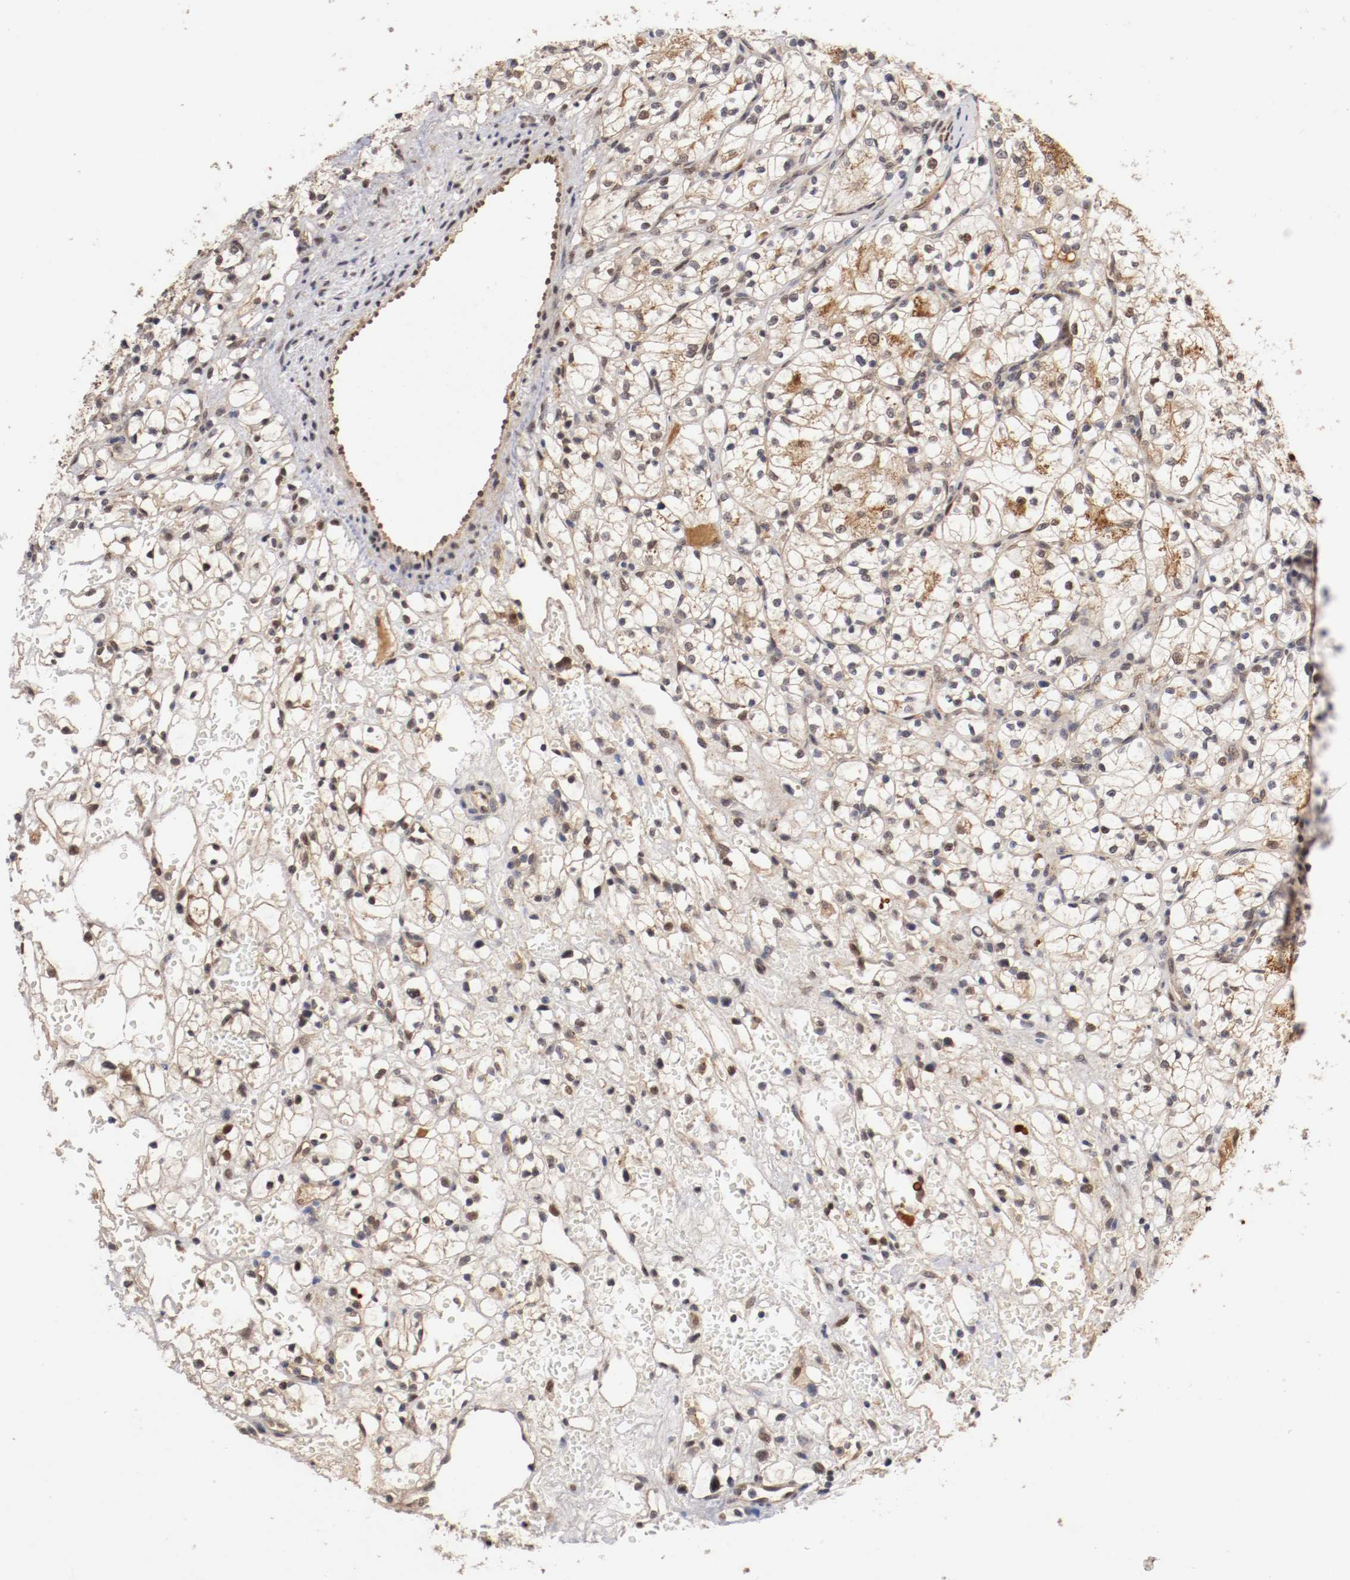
{"staining": {"intensity": "weak", "quantity": ">75%", "location": "cytoplasmic/membranous,nuclear"}, "tissue": "renal cancer", "cell_type": "Tumor cells", "image_type": "cancer", "snomed": [{"axis": "morphology", "description": "Adenocarcinoma, NOS"}, {"axis": "topography", "description": "Kidney"}], "caption": "Human adenocarcinoma (renal) stained for a protein (brown) reveals weak cytoplasmic/membranous and nuclear positive expression in about >75% of tumor cells.", "gene": "DNMT3B", "patient": {"sex": "female", "age": 60}}